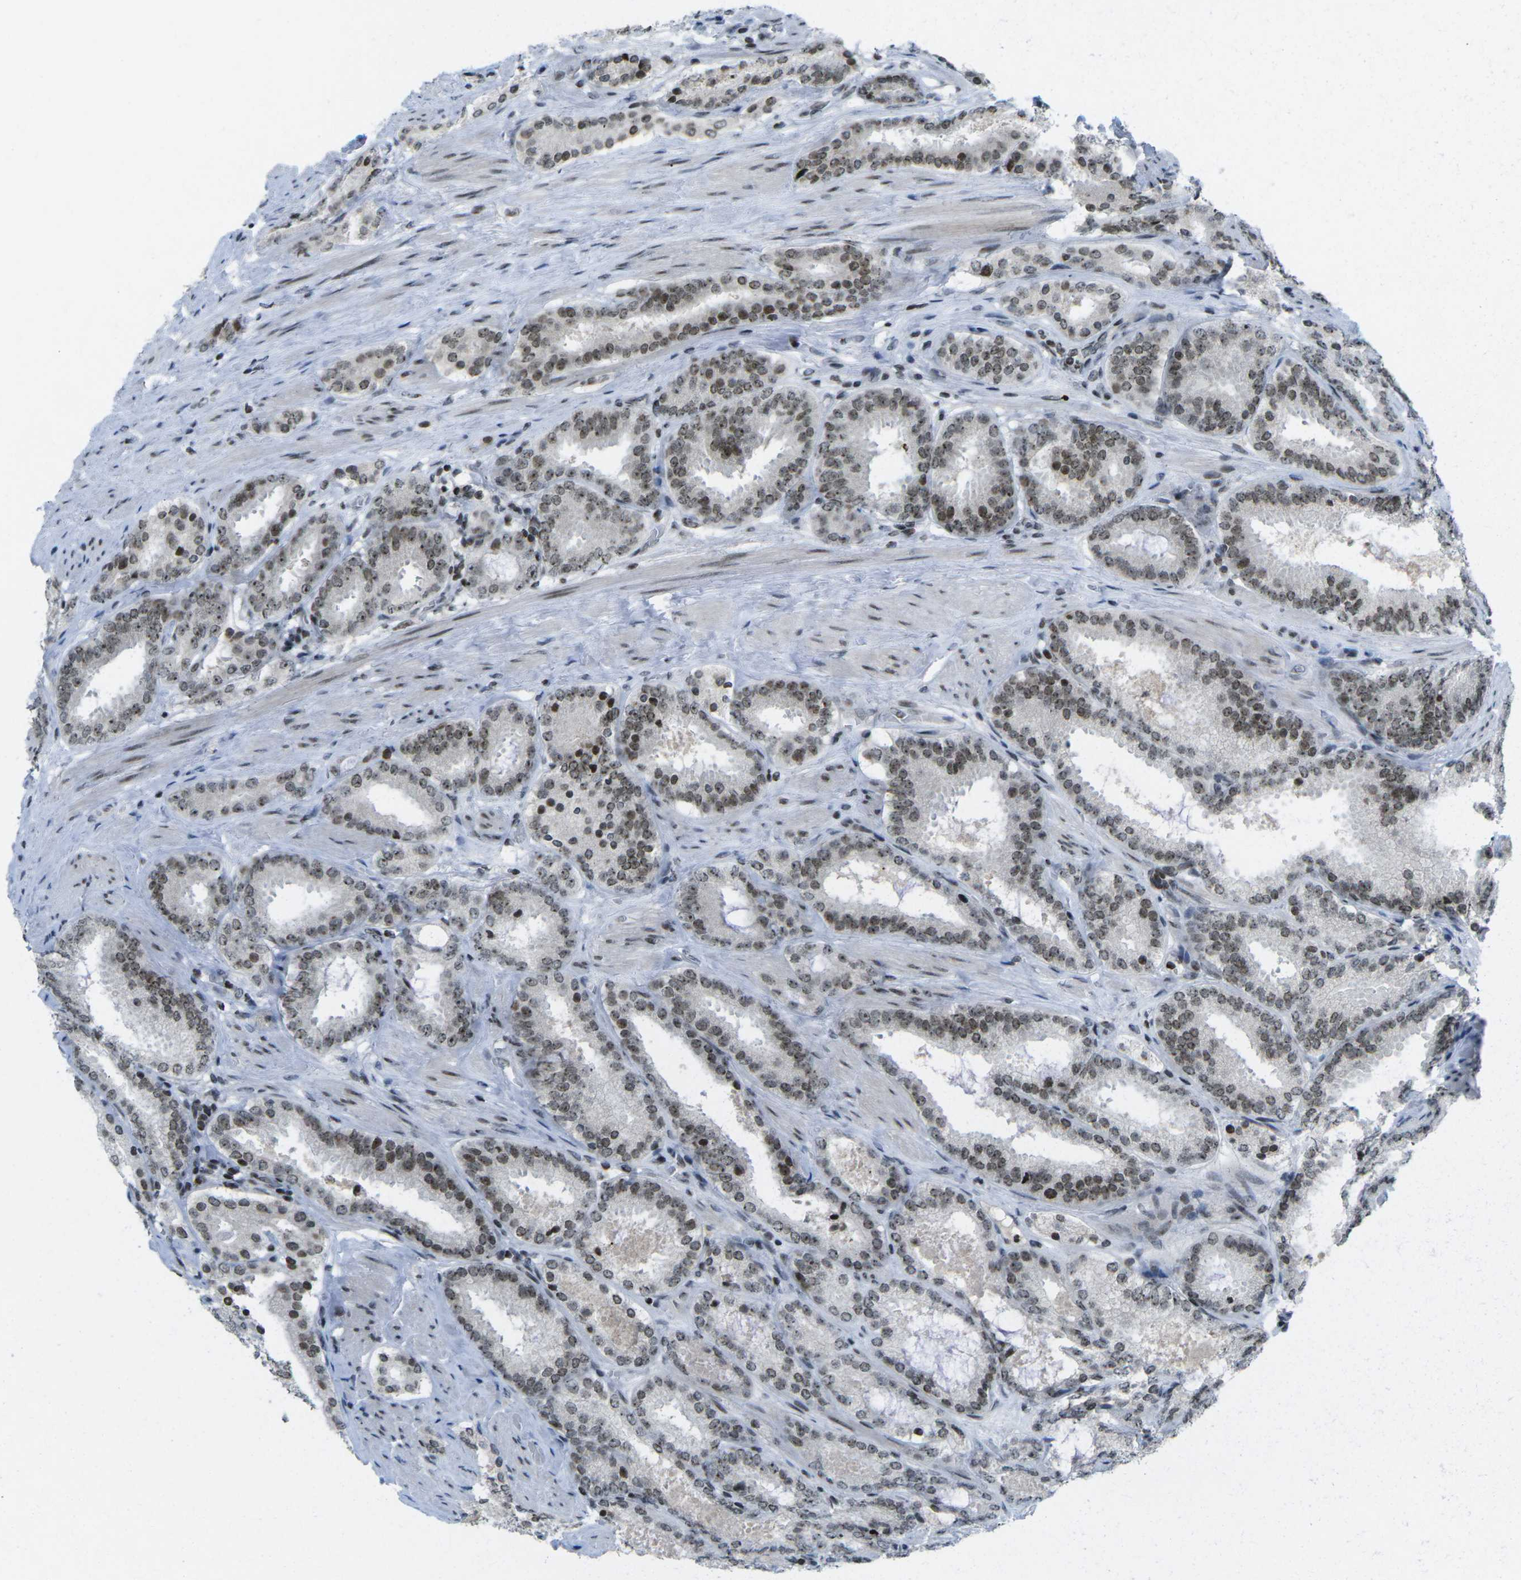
{"staining": {"intensity": "moderate", "quantity": ">75%", "location": "nuclear"}, "tissue": "prostate cancer", "cell_type": "Tumor cells", "image_type": "cancer", "snomed": [{"axis": "morphology", "description": "Adenocarcinoma, Low grade"}, {"axis": "topography", "description": "Prostate"}], "caption": "Protein expression analysis of human prostate cancer (adenocarcinoma (low-grade)) reveals moderate nuclear expression in approximately >75% of tumor cells.", "gene": "EME1", "patient": {"sex": "male", "age": 69}}